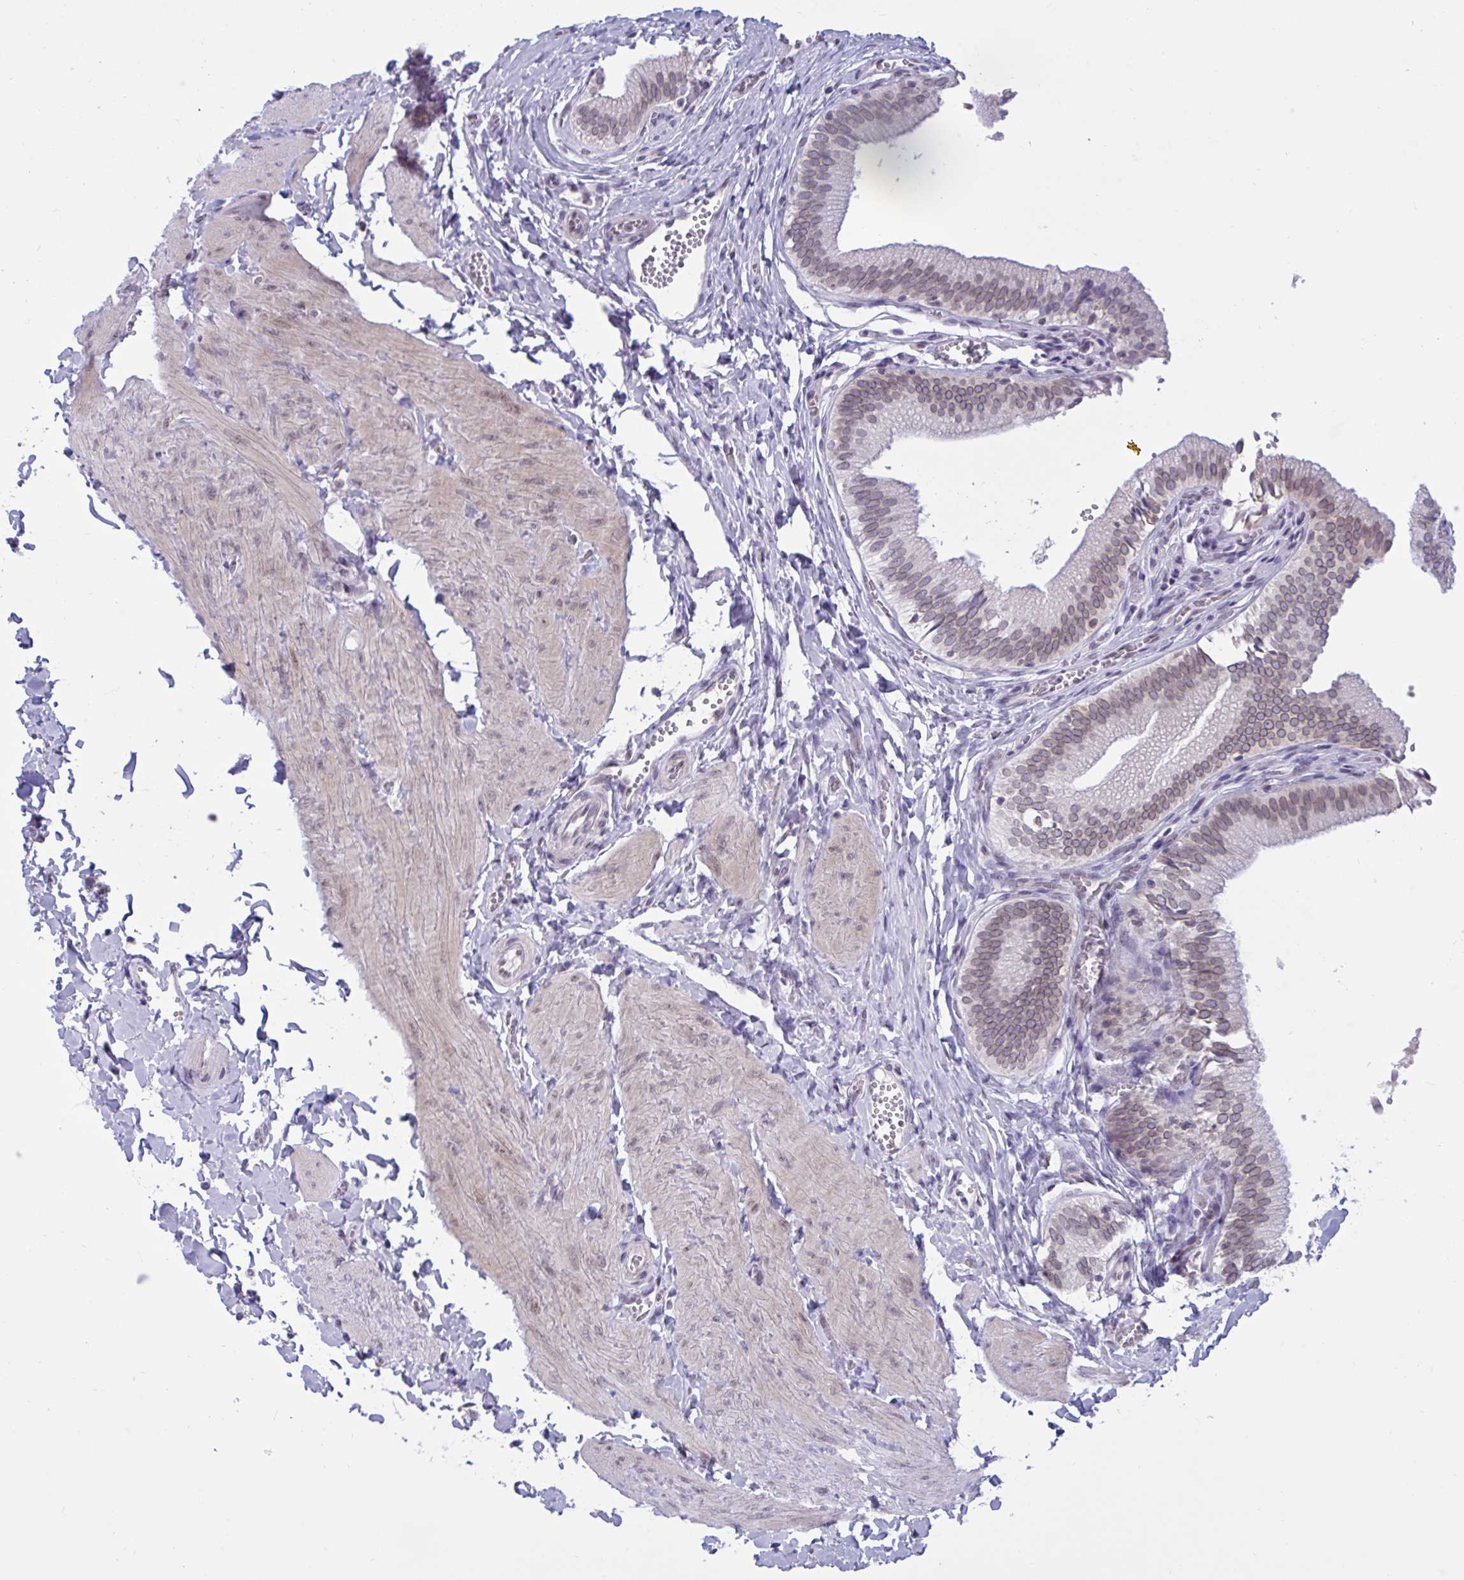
{"staining": {"intensity": "moderate", "quantity": ">75%", "location": "cytoplasmic/membranous,nuclear"}, "tissue": "gallbladder", "cell_type": "Glandular cells", "image_type": "normal", "snomed": [{"axis": "morphology", "description": "Normal tissue, NOS"}, {"axis": "topography", "description": "Gallbladder"}, {"axis": "topography", "description": "Peripheral nerve tissue"}], "caption": "Protein expression analysis of normal human gallbladder reveals moderate cytoplasmic/membranous,nuclear staining in approximately >75% of glandular cells. The staining was performed using DAB (3,3'-diaminobenzidine), with brown indicating positive protein expression. Nuclei are stained blue with hematoxylin.", "gene": "DOCK11", "patient": {"sex": "male", "age": 17}}